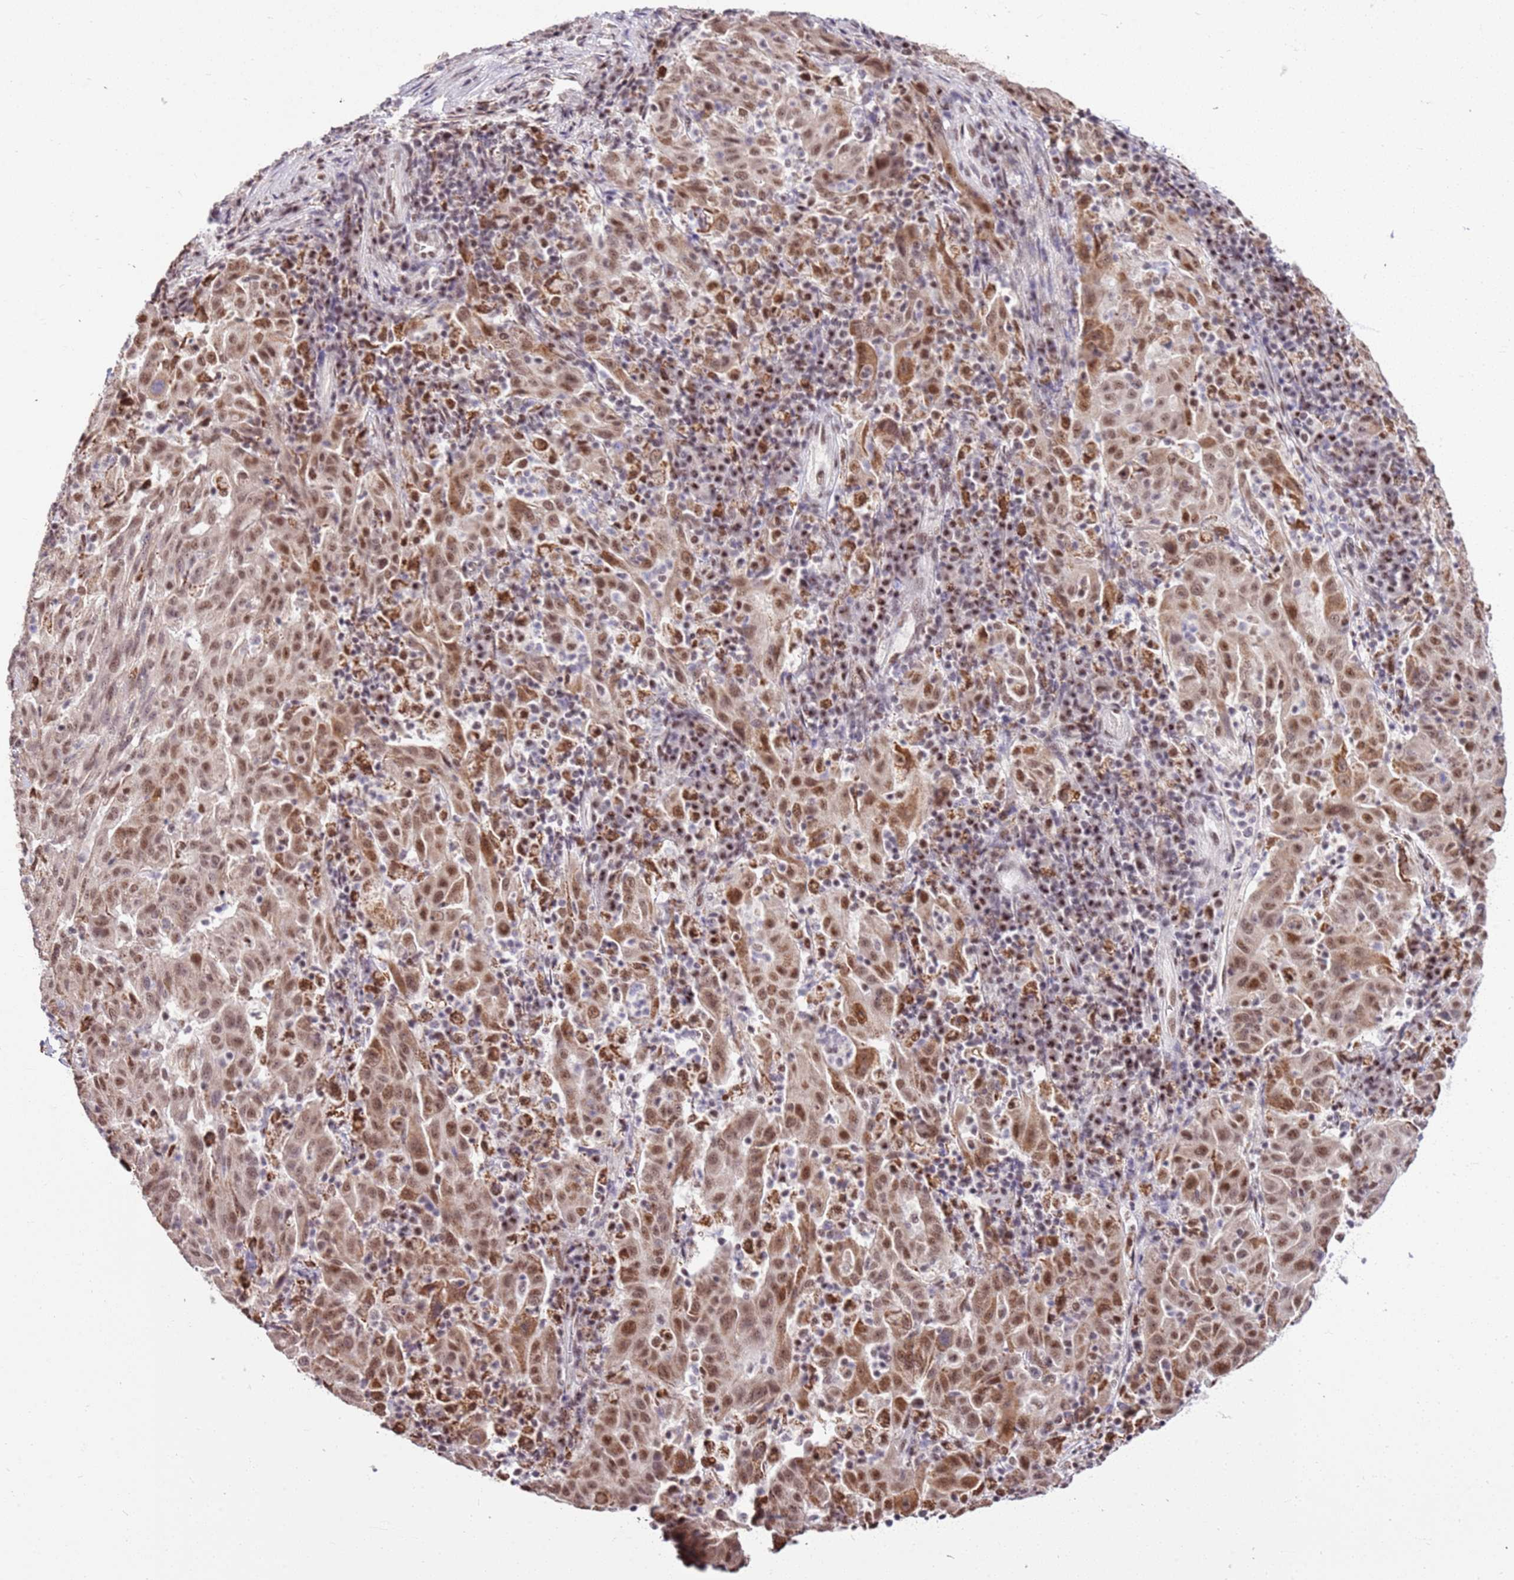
{"staining": {"intensity": "moderate", "quantity": ">75%", "location": "cytoplasmic/membranous,nuclear"}, "tissue": "pancreatic cancer", "cell_type": "Tumor cells", "image_type": "cancer", "snomed": [{"axis": "morphology", "description": "Adenocarcinoma, NOS"}, {"axis": "topography", "description": "Pancreas"}], "caption": "Immunohistochemical staining of pancreatic cancer (adenocarcinoma) reveals medium levels of moderate cytoplasmic/membranous and nuclear staining in about >75% of tumor cells.", "gene": "AKAP8L", "patient": {"sex": "male", "age": 63}}